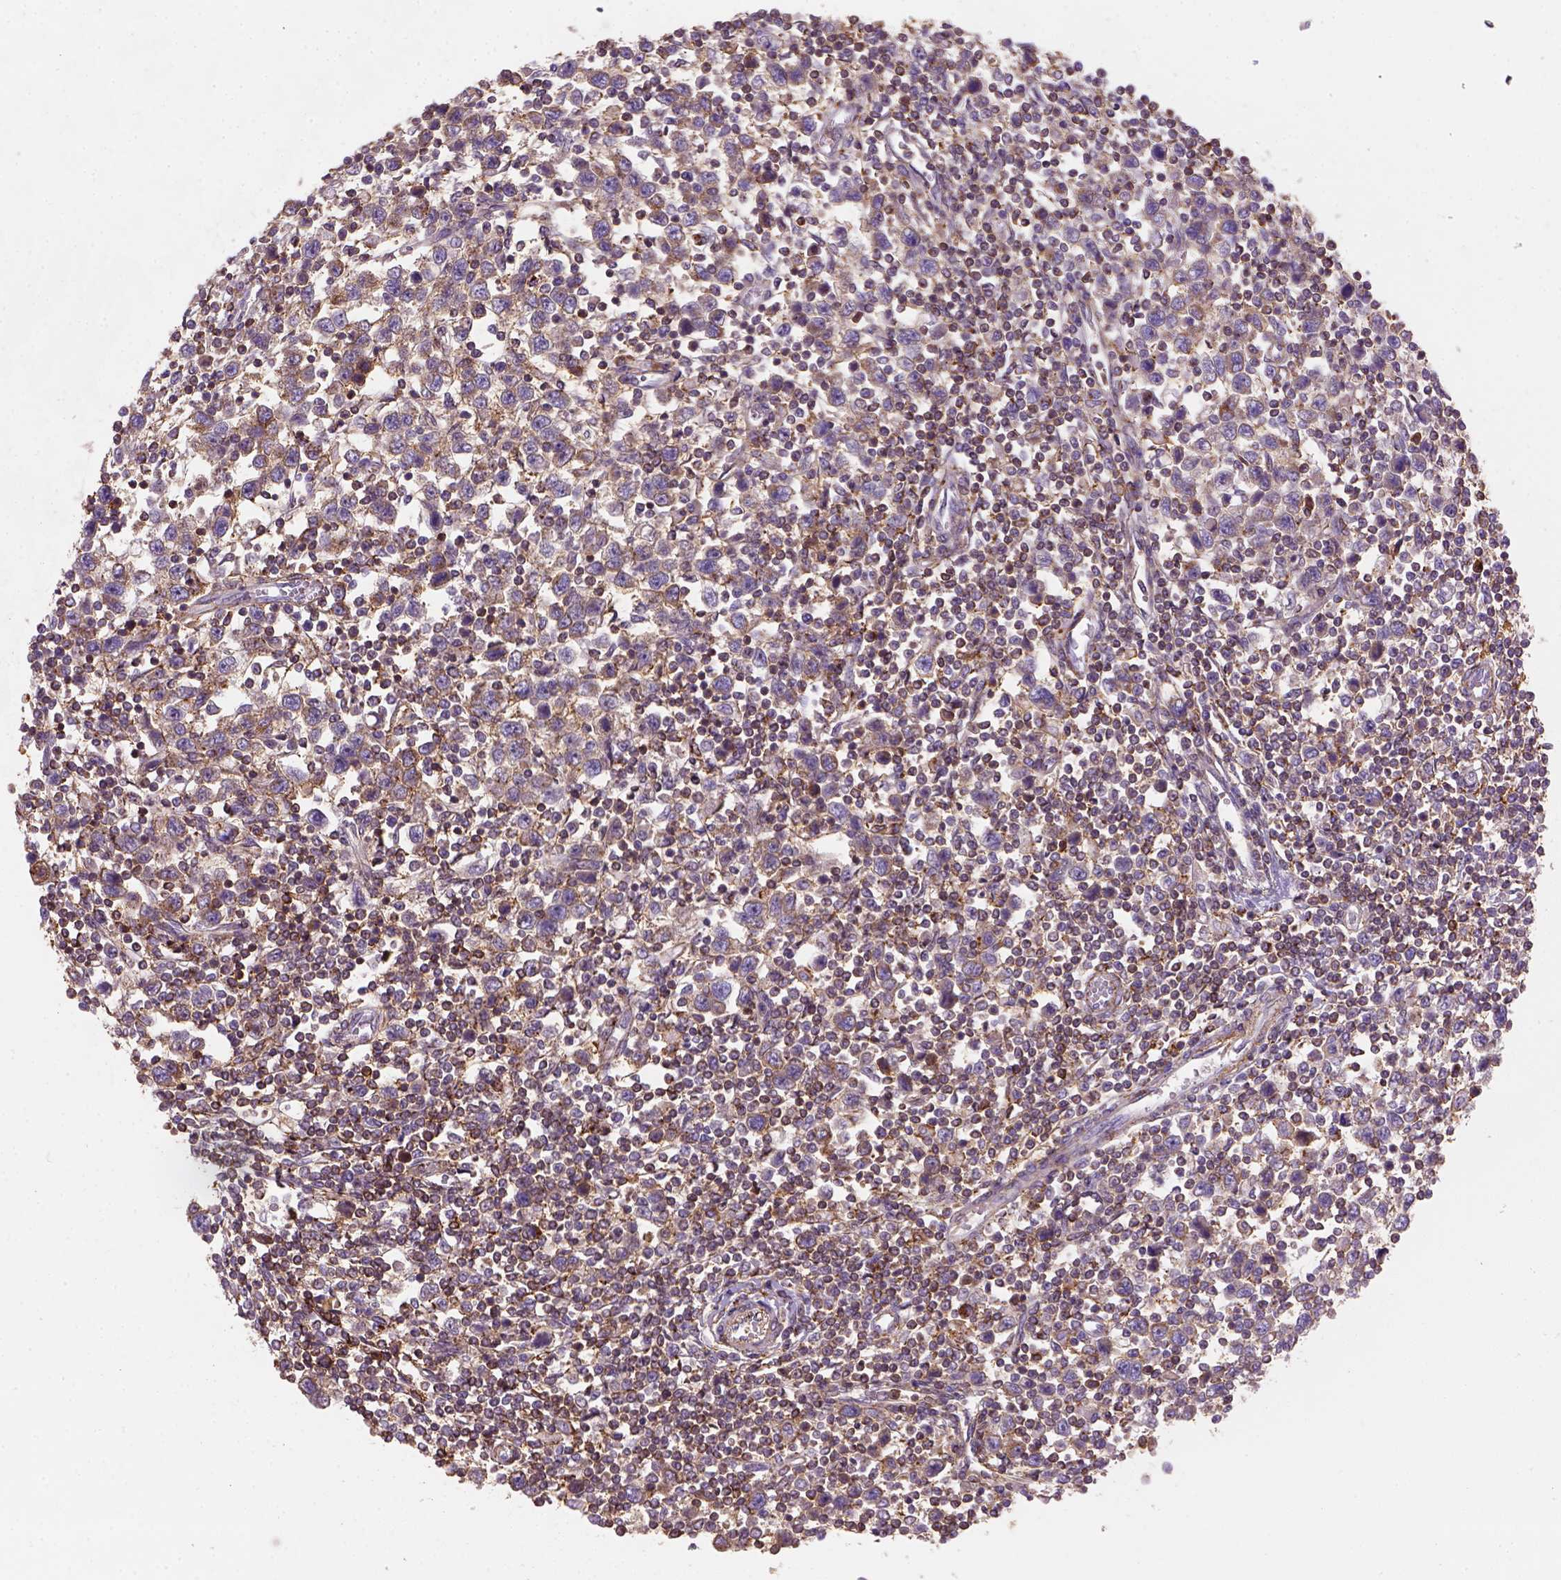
{"staining": {"intensity": "weak", "quantity": ">75%", "location": "cytoplasmic/membranous"}, "tissue": "testis cancer", "cell_type": "Tumor cells", "image_type": "cancer", "snomed": [{"axis": "morphology", "description": "Normal tissue, NOS"}, {"axis": "morphology", "description": "Seminoma, NOS"}, {"axis": "topography", "description": "Testis"}, {"axis": "topography", "description": "Epididymis"}], "caption": "Human testis seminoma stained with a protein marker exhibits weak staining in tumor cells.", "gene": "GPRC5D", "patient": {"sex": "male", "age": 34}}